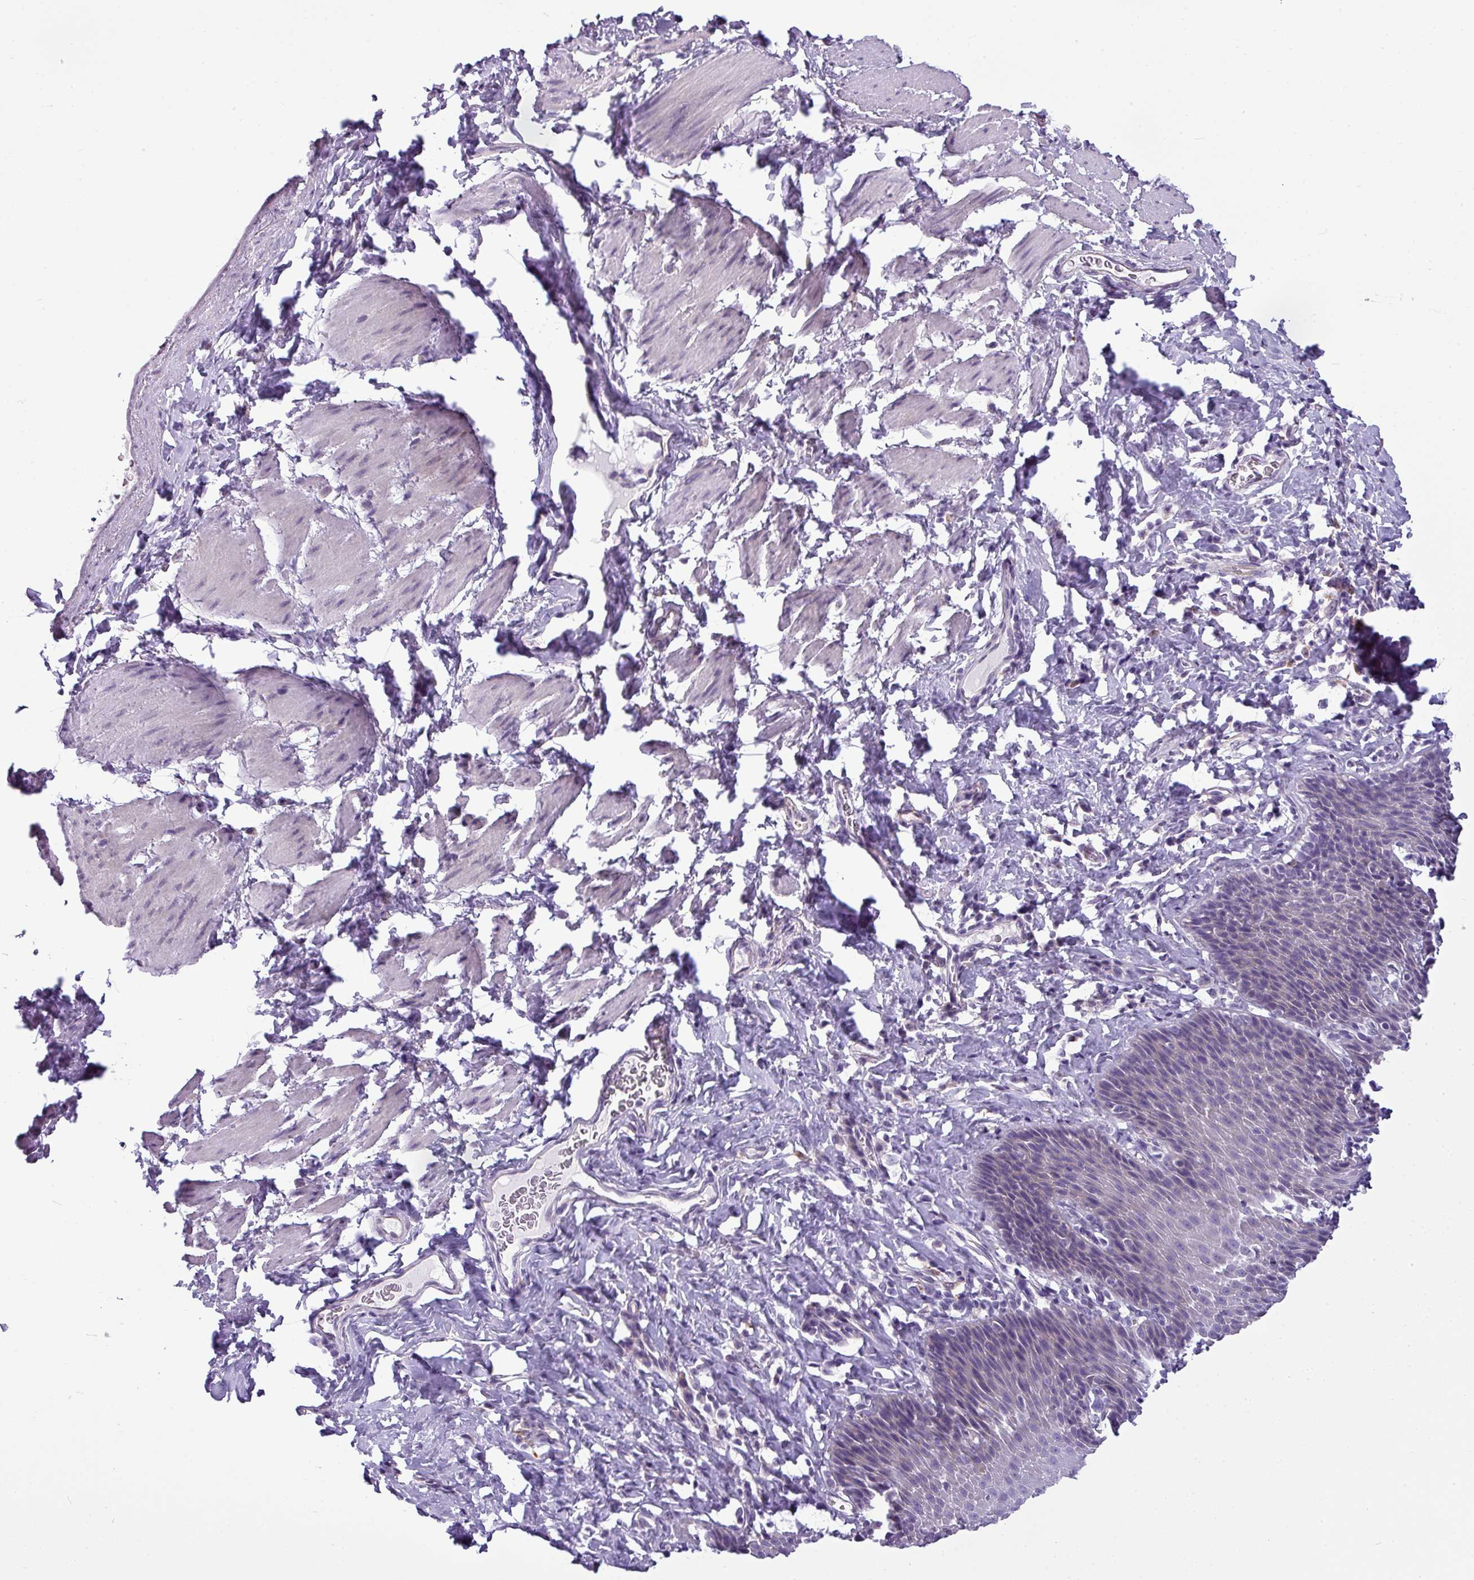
{"staining": {"intensity": "weak", "quantity": "<25%", "location": "cytoplasmic/membranous"}, "tissue": "esophagus", "cell_type": "Squamous epithelial cells", "image_type": "normal", "snomed": [{"axis": "morphology", "description": "Normal tissue, NOS"}, {"axis": "topography", "description": "Esophagus"}], "caption": "Immunohistochemistry (IHC) histopathology image of unremarkable esophagus: esophagus stained with DAB exhibits no significant protein staining in squamous epithelial cells.", "gene": "TOR1AIP2", "patient": {"sex": "female", "age": 61}}